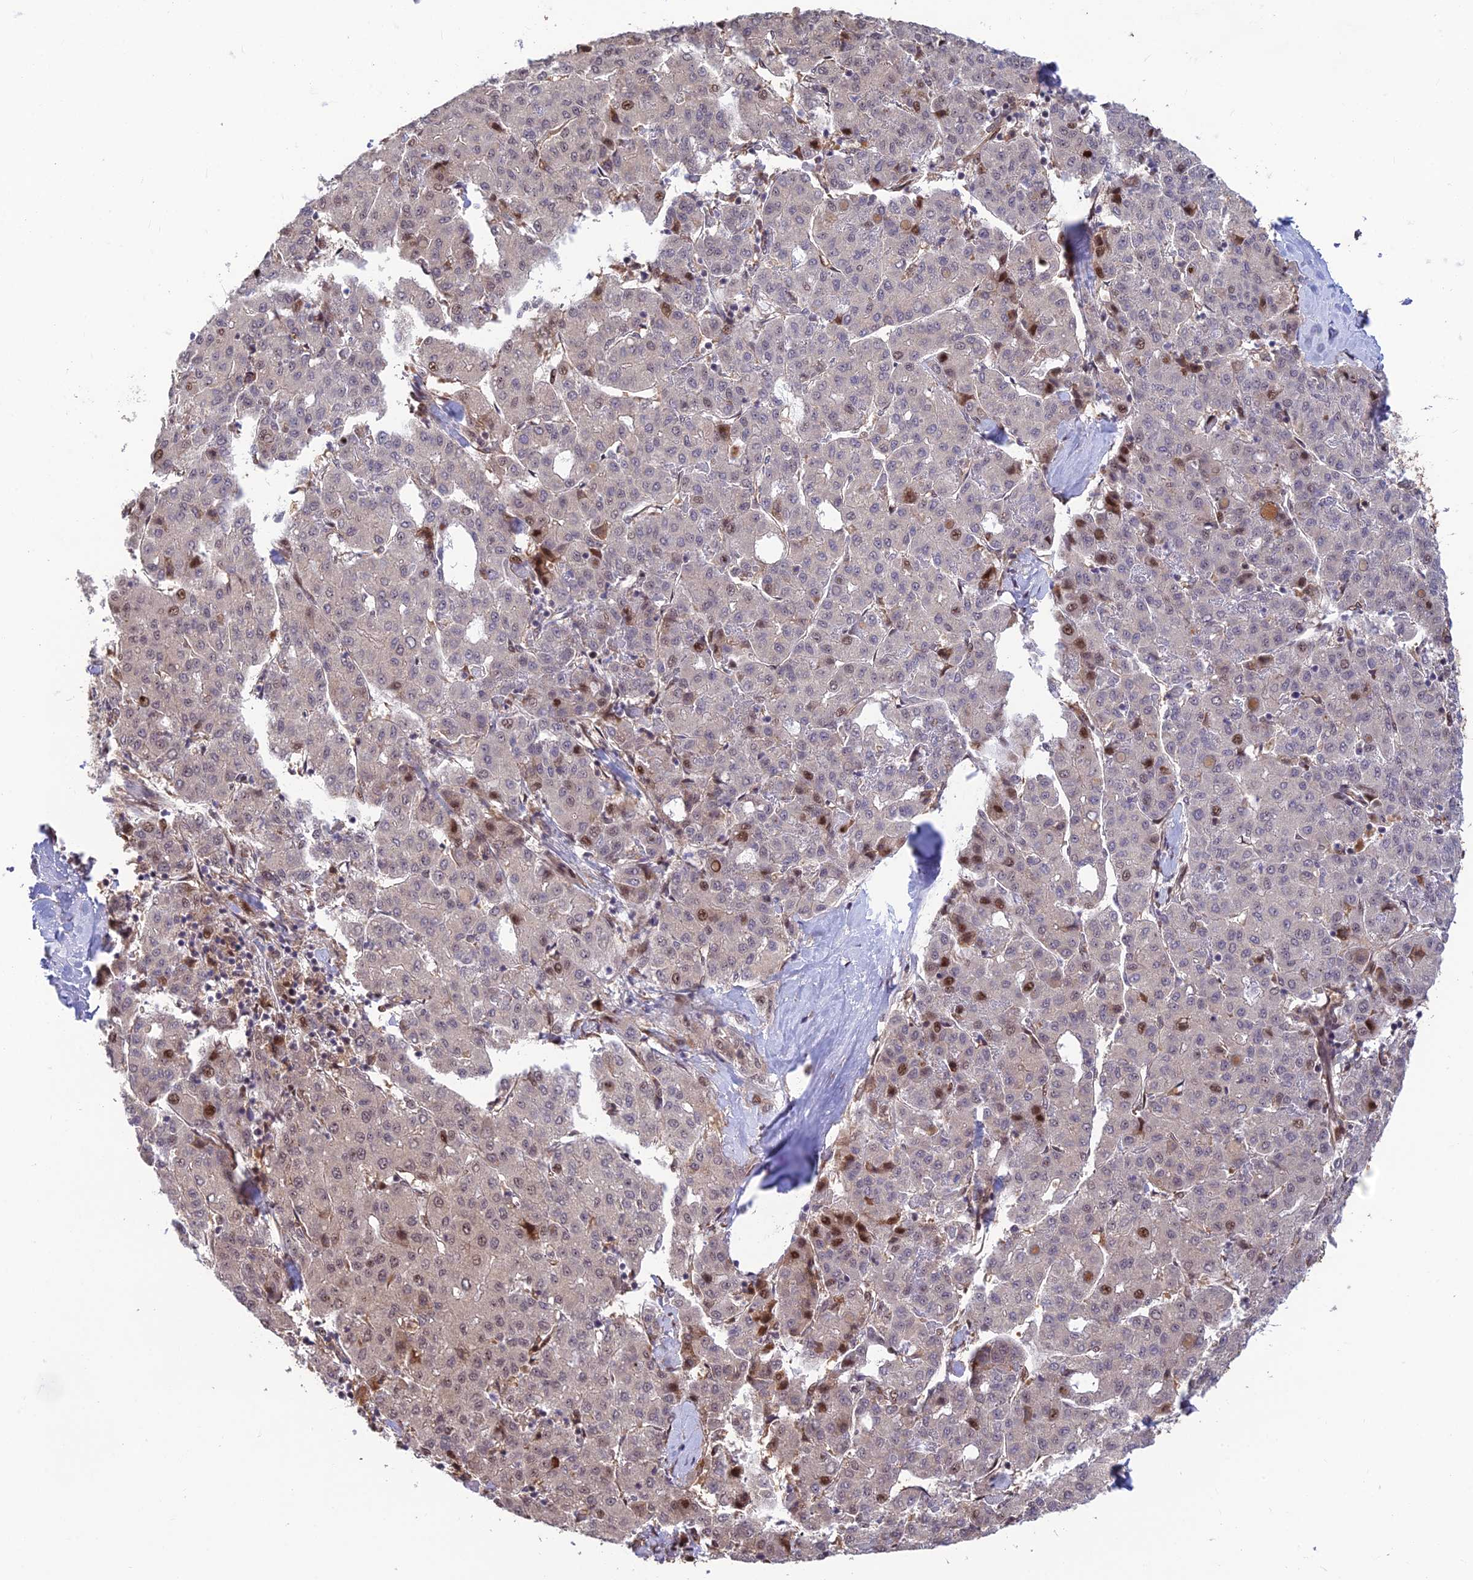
{"staining": {"intensity": "strong", "quantity": "<25%", "location": "nuclear"}, "tissue": "liver cancer", "cell_type": "Tumor cells", "image_type": "cancer", "snomed": [{"axis": "morphology", "description": "Carcinoma, Hepatocellular, NOS"}, {"axis": "topography", "description": "Liver"}], "caption": "Human liver hepatocellular carcinoma stained with a protein marker exhibits strong staining in tumor cells.", "gene": "UFSP2", "patient": {"sex": "male", "age": 65}}